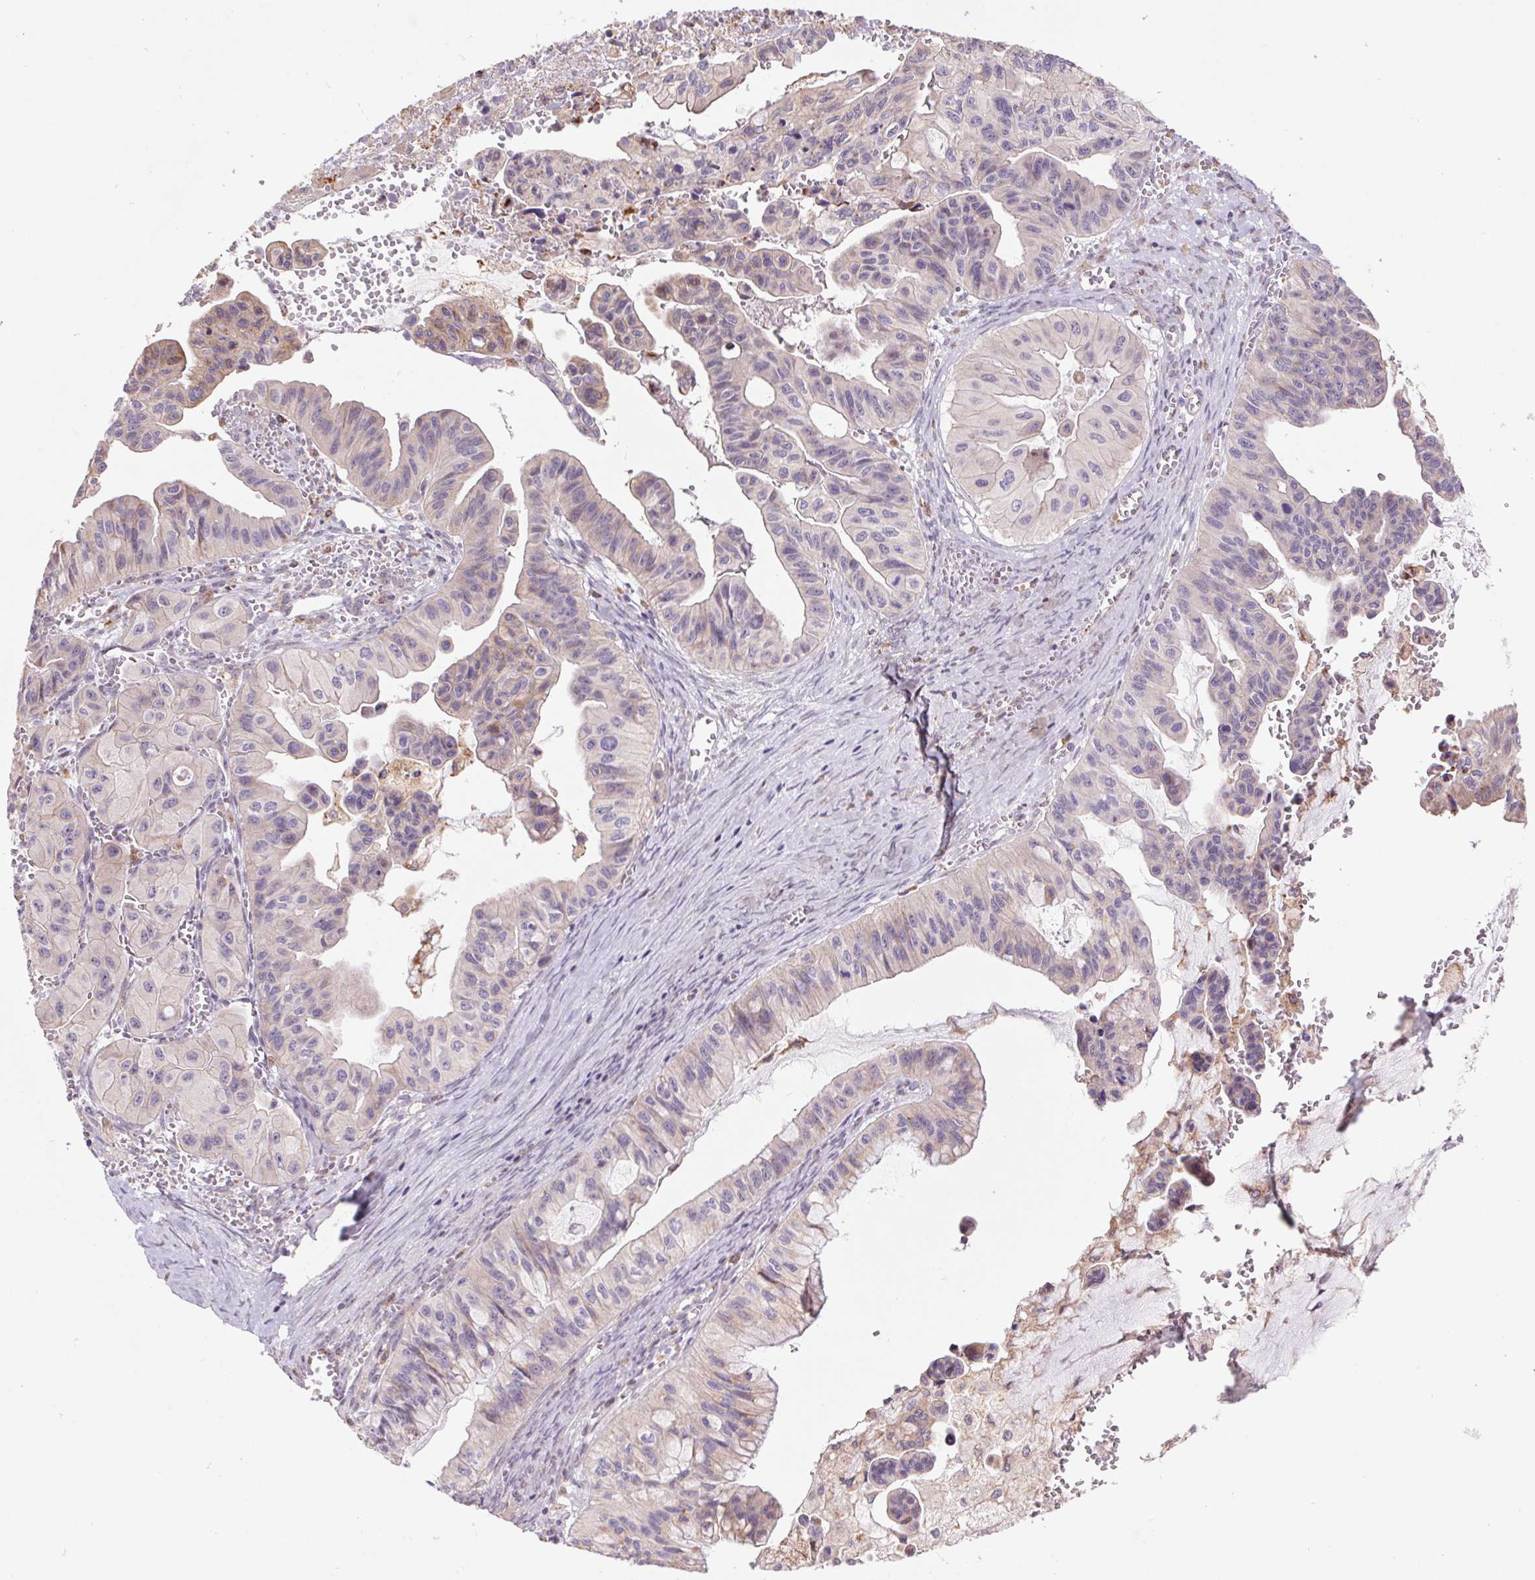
{"staining": {"intensity": "weak", "quantity": "25%-75%", "location": "cytoplasmic/membranous"}, "tissue": "ovarian cancer", "cell_type": "Tumor cells", "image_type": "cancer", "snomed": [{"axis": "morphology", "description": "Cystadenocarcinoma, mucinous, NOS"}, {"axis": "topography", "description": "Ovary"}], "caption": "IHC histopathology image of human ovarian mucinous cystadenocarcinoma stained for a protein (brown), which reveals low levels of weak cytoplasmic/membranous expression in approximately 25%-75% of tumor cells.", "gene": "KLHL20", "patient": {"sex": "female", "age": 72}}